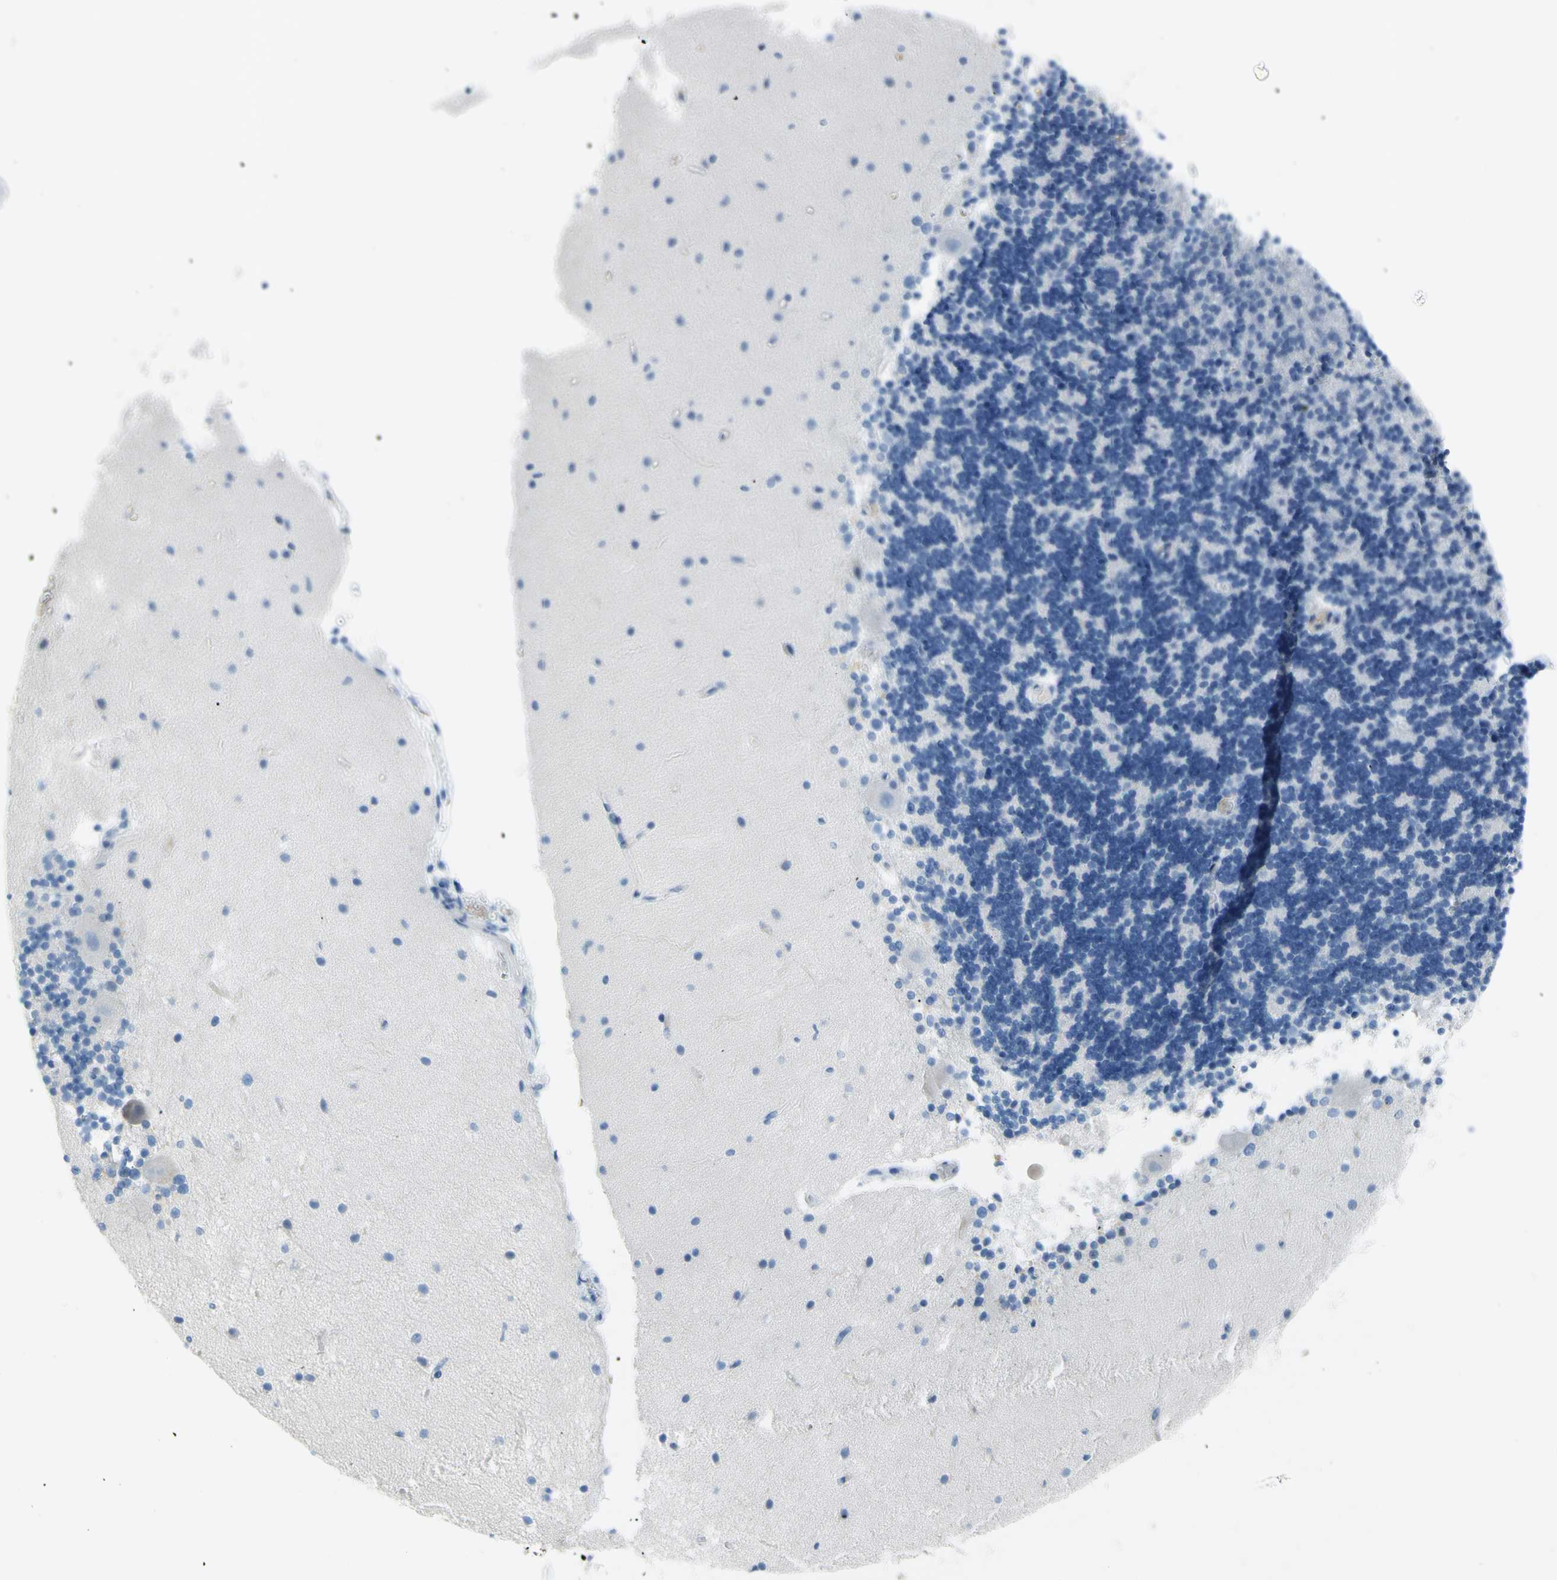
{"staining": {"intensity": "negative", "quantity": "none", "location": "none"}, "tissue": "cerebellum", "cell_type": "Cells in granular layer", "image_type": "normal", "snomed": [{"axis": "morphology", "description": "Normal tissue, NOS"}, {"axis": "topography", "description": "Cerebellum"}], "caption": "Micrograph shows no significant protein staining in cells in granular layer of normal cerebellum.", "gene": "DCT", "patient": {"sex": "female", "age": 54}}